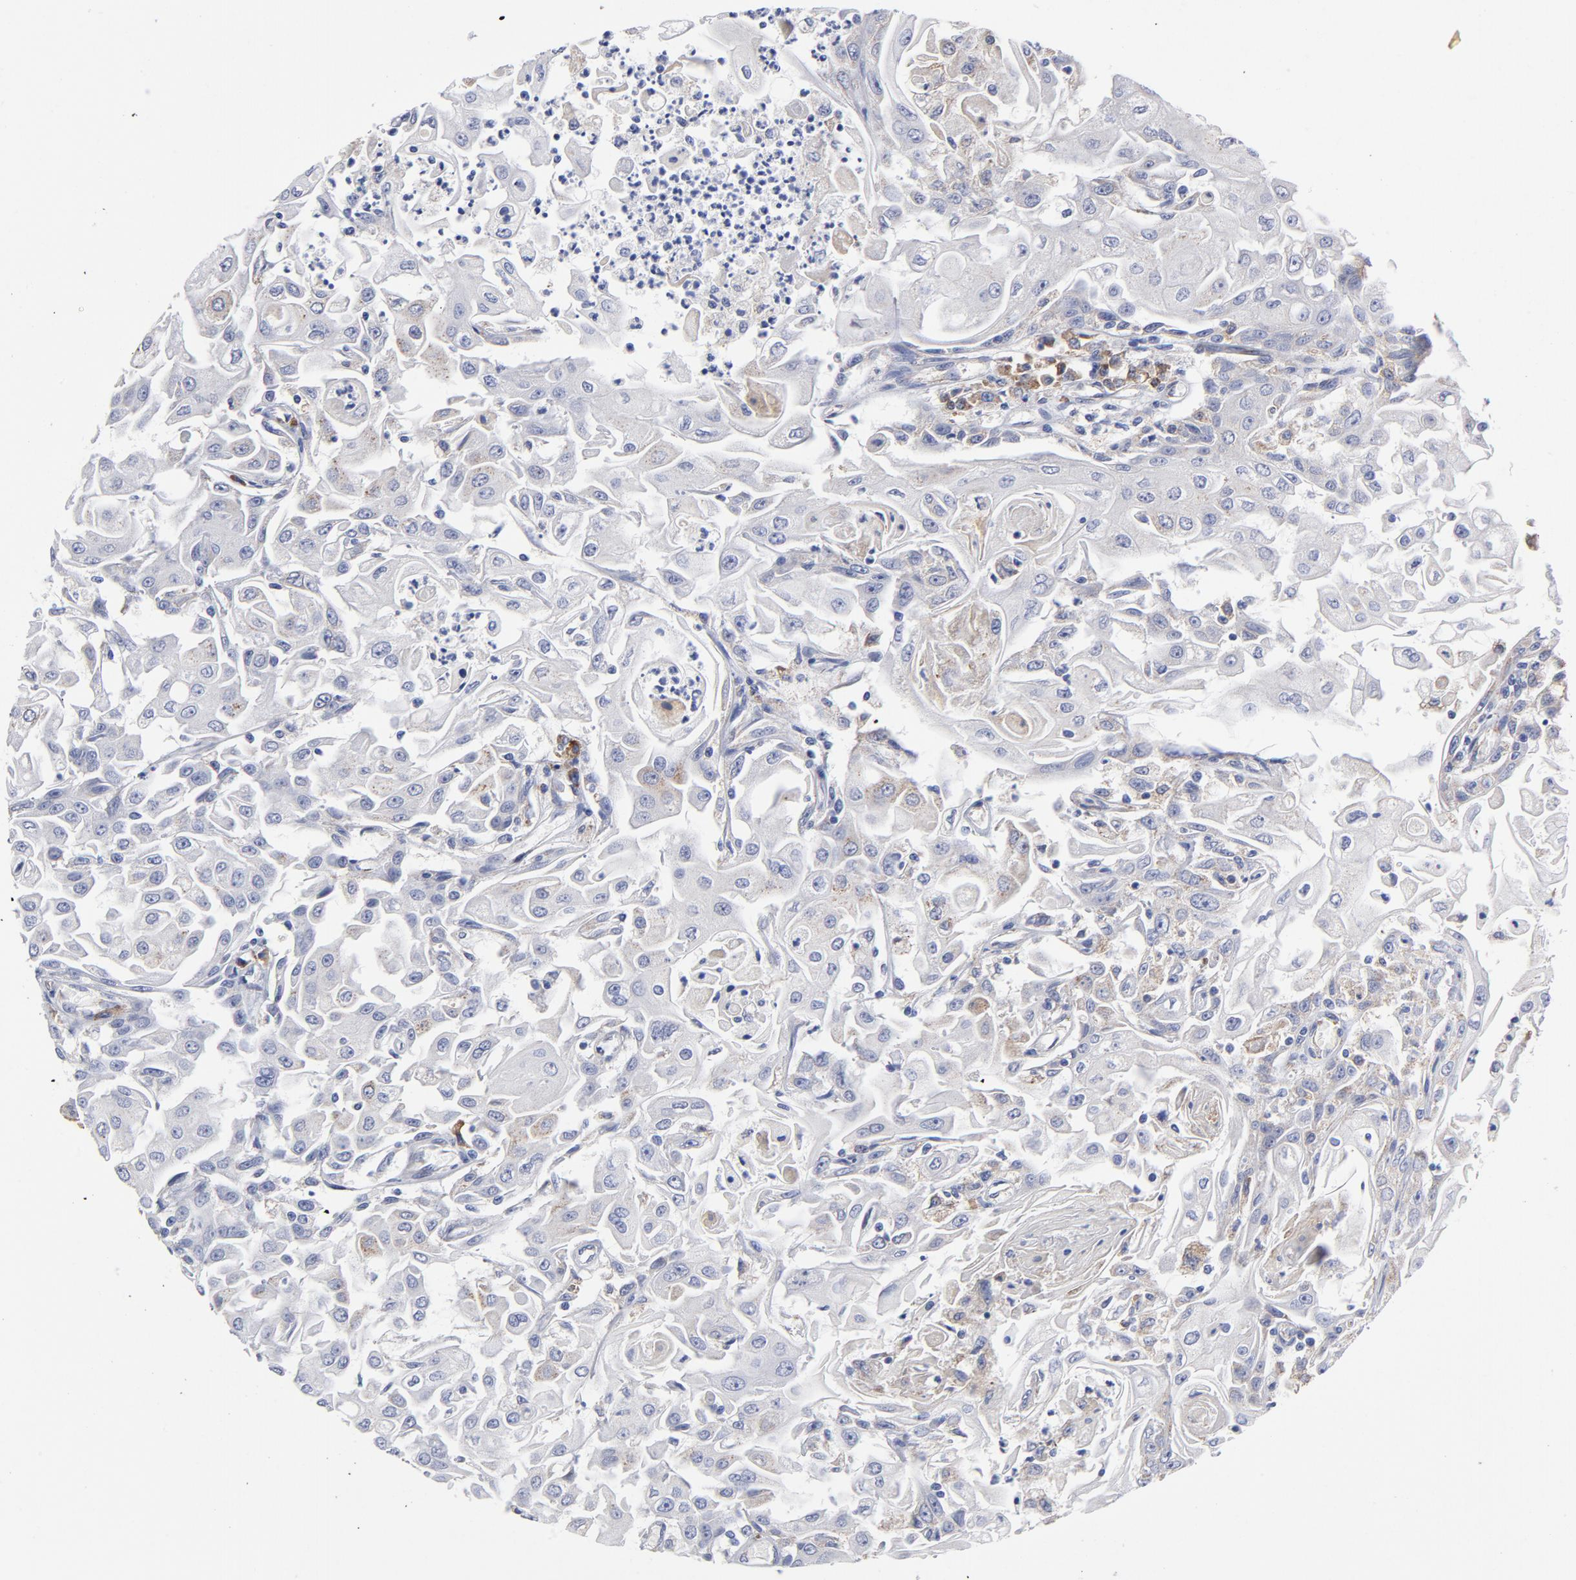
{"staining": {"intensity": "negative", "quantity": "none", "location": "none"}, "tissue": "head and neck cancer", "cell_type": "Tumor cells", "image_type": "cancer", "snomed": [{"axis": "morphology", "description": "Squamous cell carcinoma, NOS"}, {"axis": "topography", "description": "Oral tissue"}, {"axis": "topography", "description": "Head-Neck"}], "caption": "Head and neck squamous cell carcinoma stained for a protein using IHC reveals no staining tumor cells.", "gene": "RAPGEF3", "patient": {"sex": "female", "age": 76}}